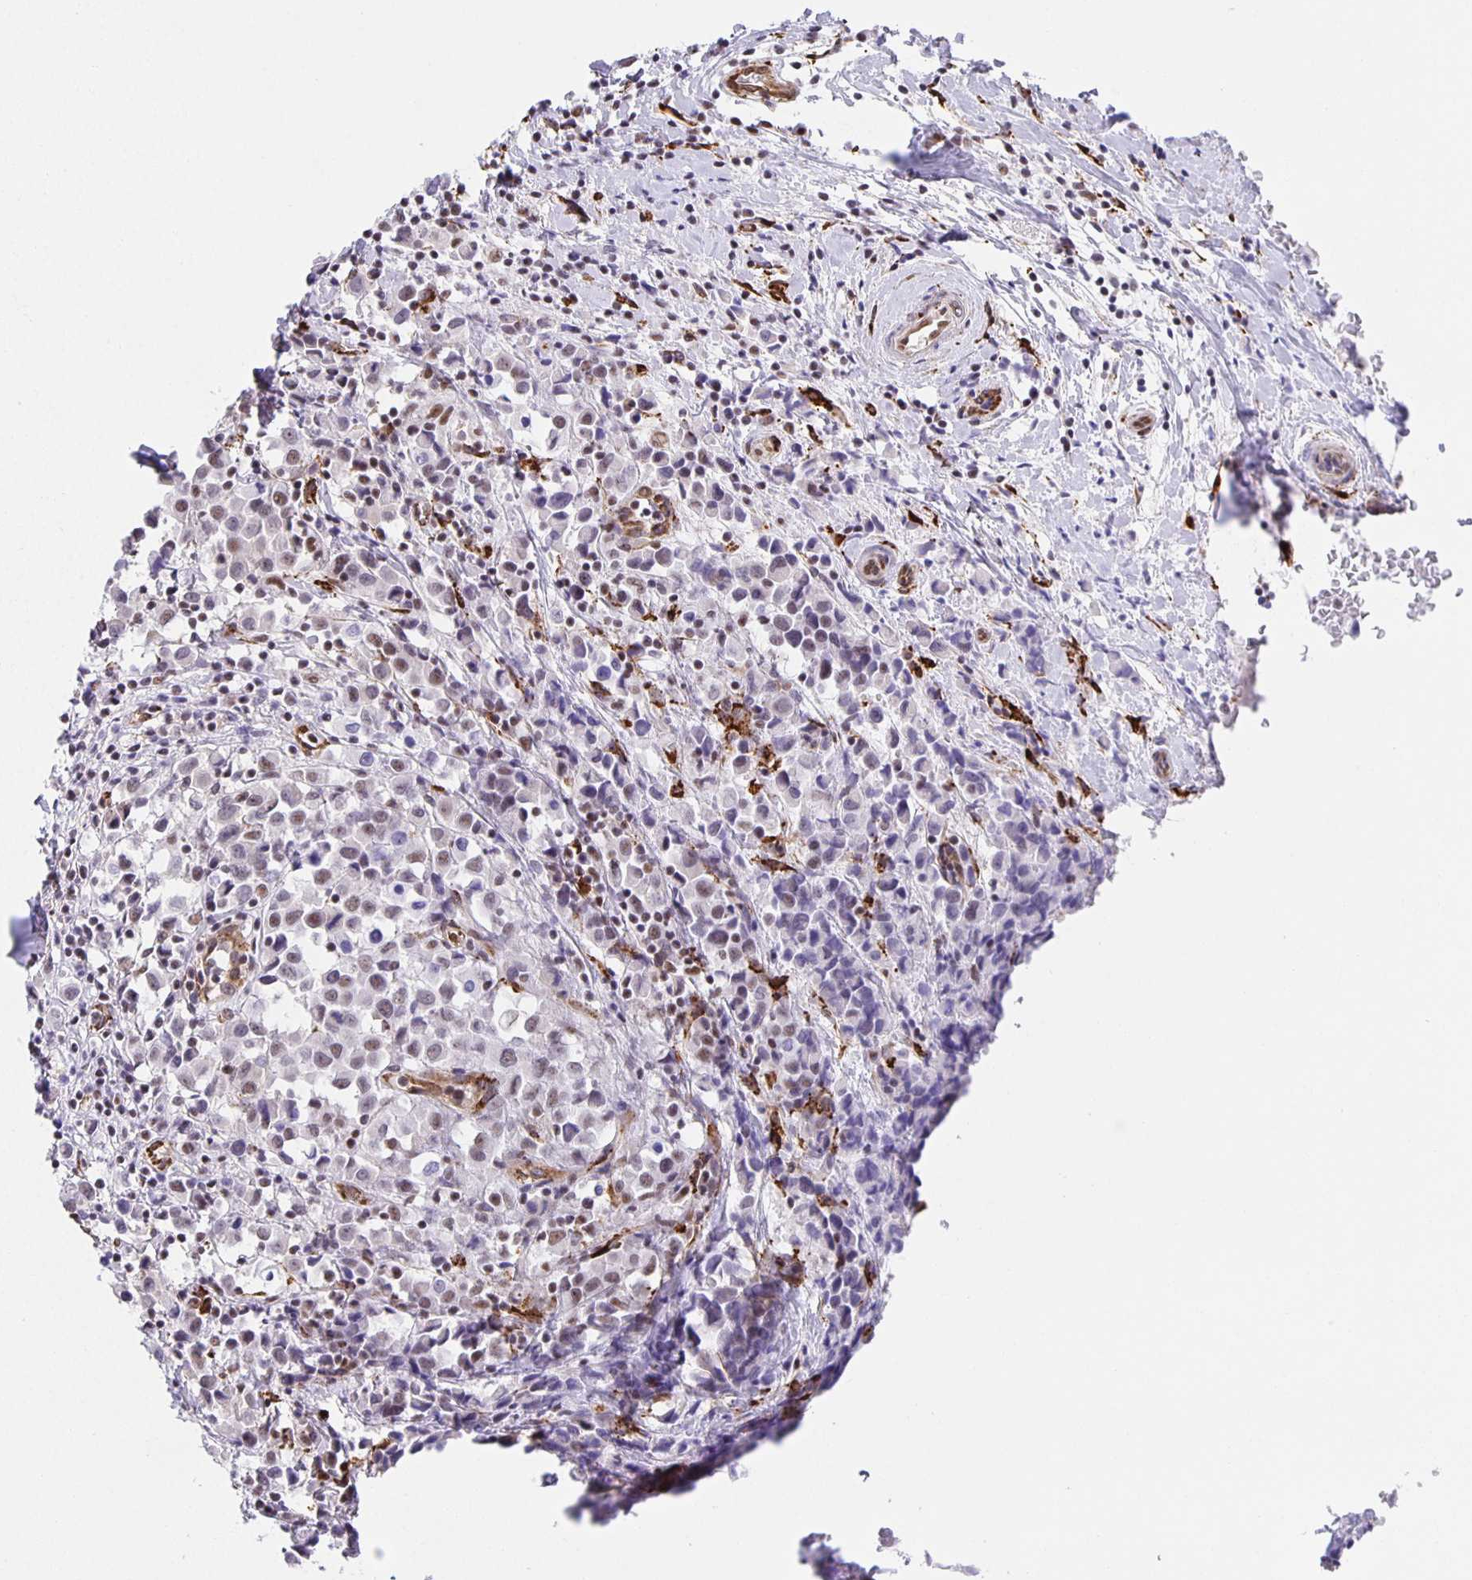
{"staining": {"intensity": "weak", "quantity": "25%-75%", "location": "nuclear"}, "tissue": "breast cancer", "cell_type": "Tumor cells", "image_type": "cancer", "snomed": [{"axis": "morphology", "description": "Duct carcinoma"}, {"axis": "topography", "description": "Breast"}], "caption": "Breast cancer stained with a protein marker demonstrates weak staining in tumor cells.", "gene": "ZRANB2", "patient": {"sex": "female", "age": 61}}